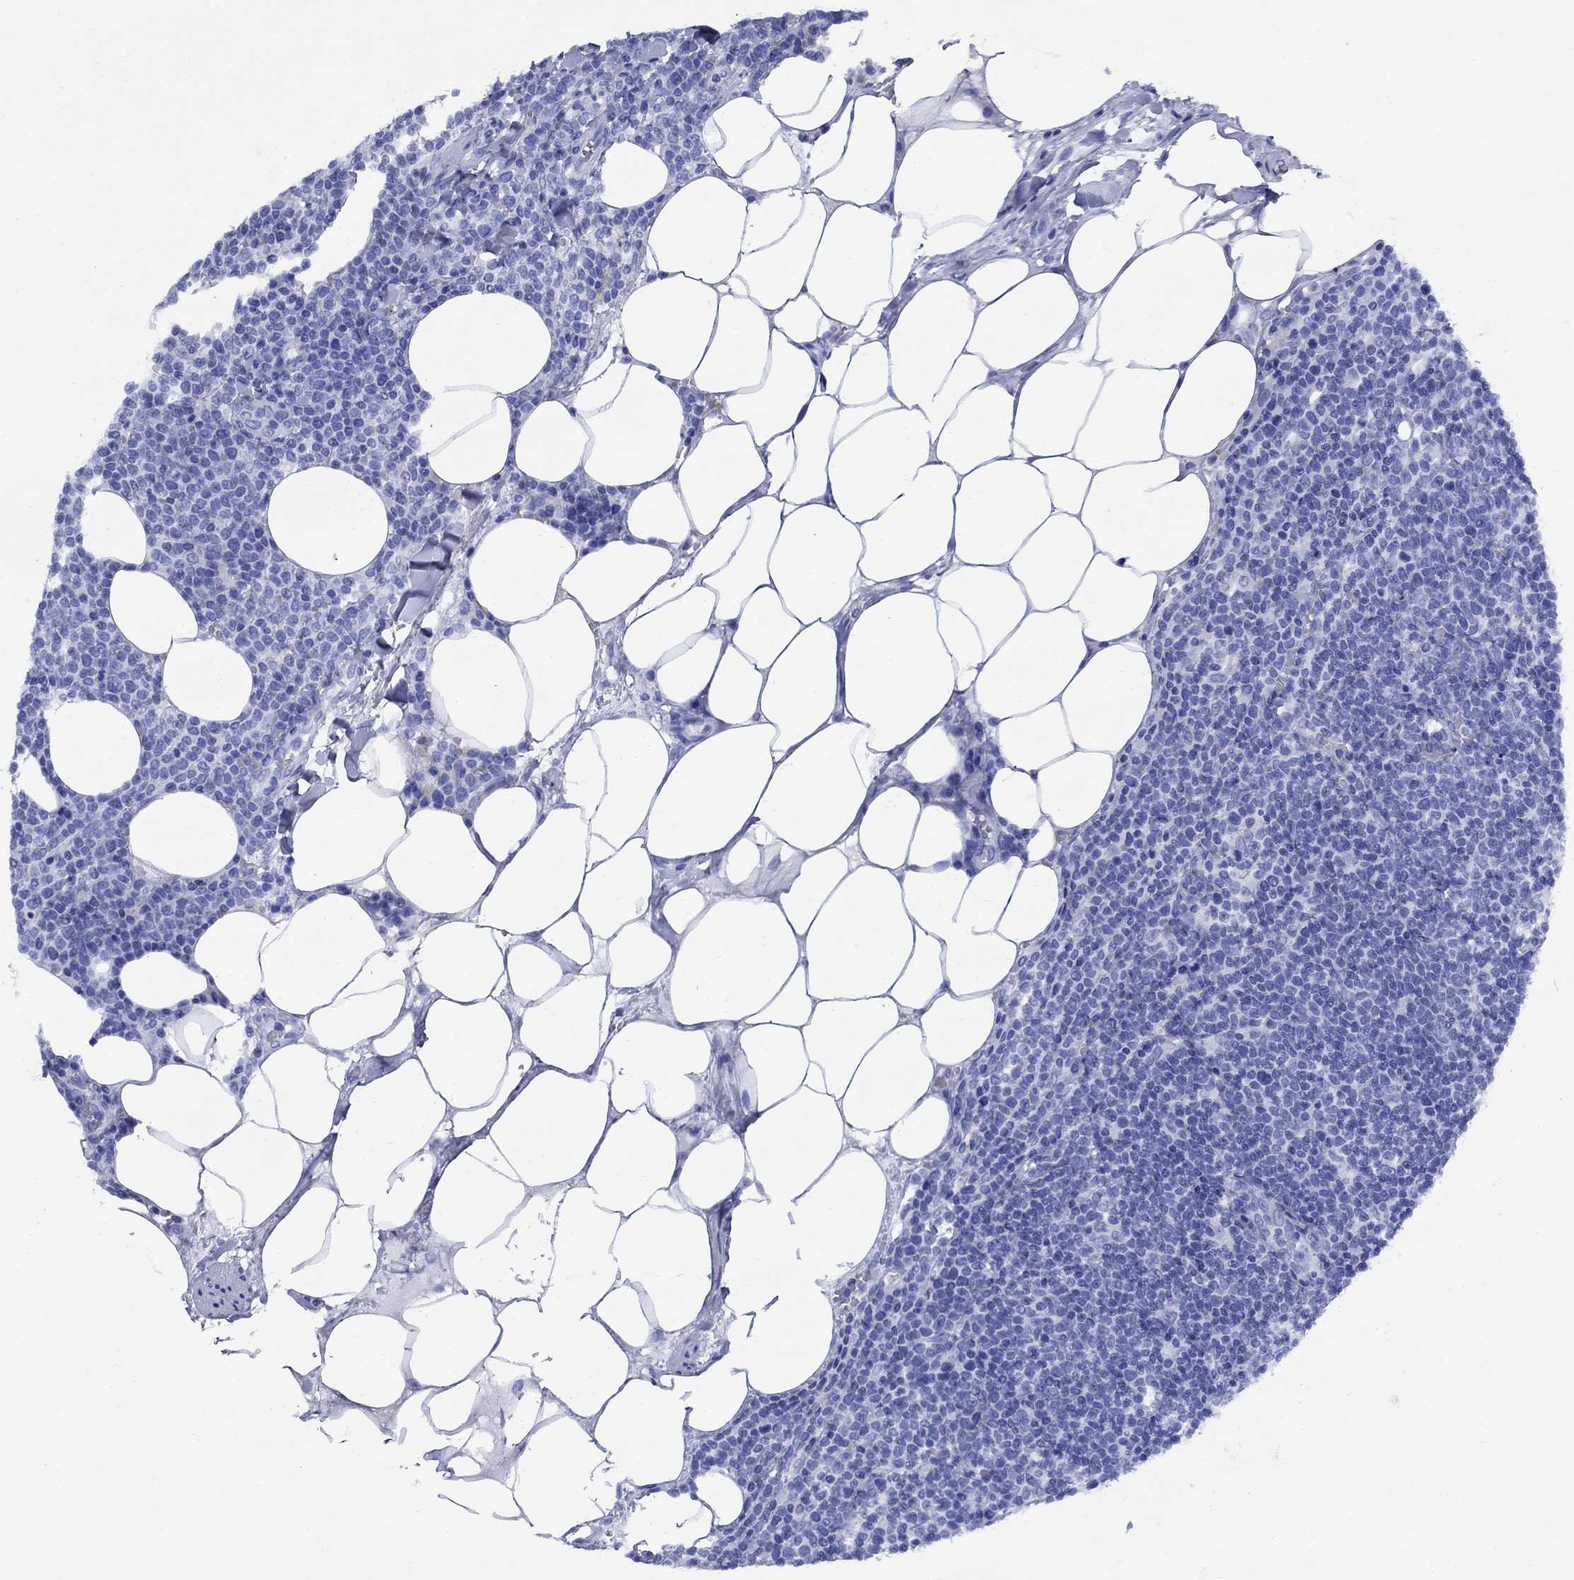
{"staining": {"intensity": "negative", "quantity": "none", "location": "none"}, "tissue": "lymphoma", "cell_type": "Tumor cells", "image_type": "cancer", "snomed": [{"axis": "morphology", "description": "Malignant lymphoma, non-Hodgkin's type, High grade"}, {"axis": "topography", "description": "Lymph node"}], "caption": "Protein analysis of lymphoma exhibits no significant staining in tumor cells.", "gene": "SMCP", "patient": {"sex": "male", "age": 61}}